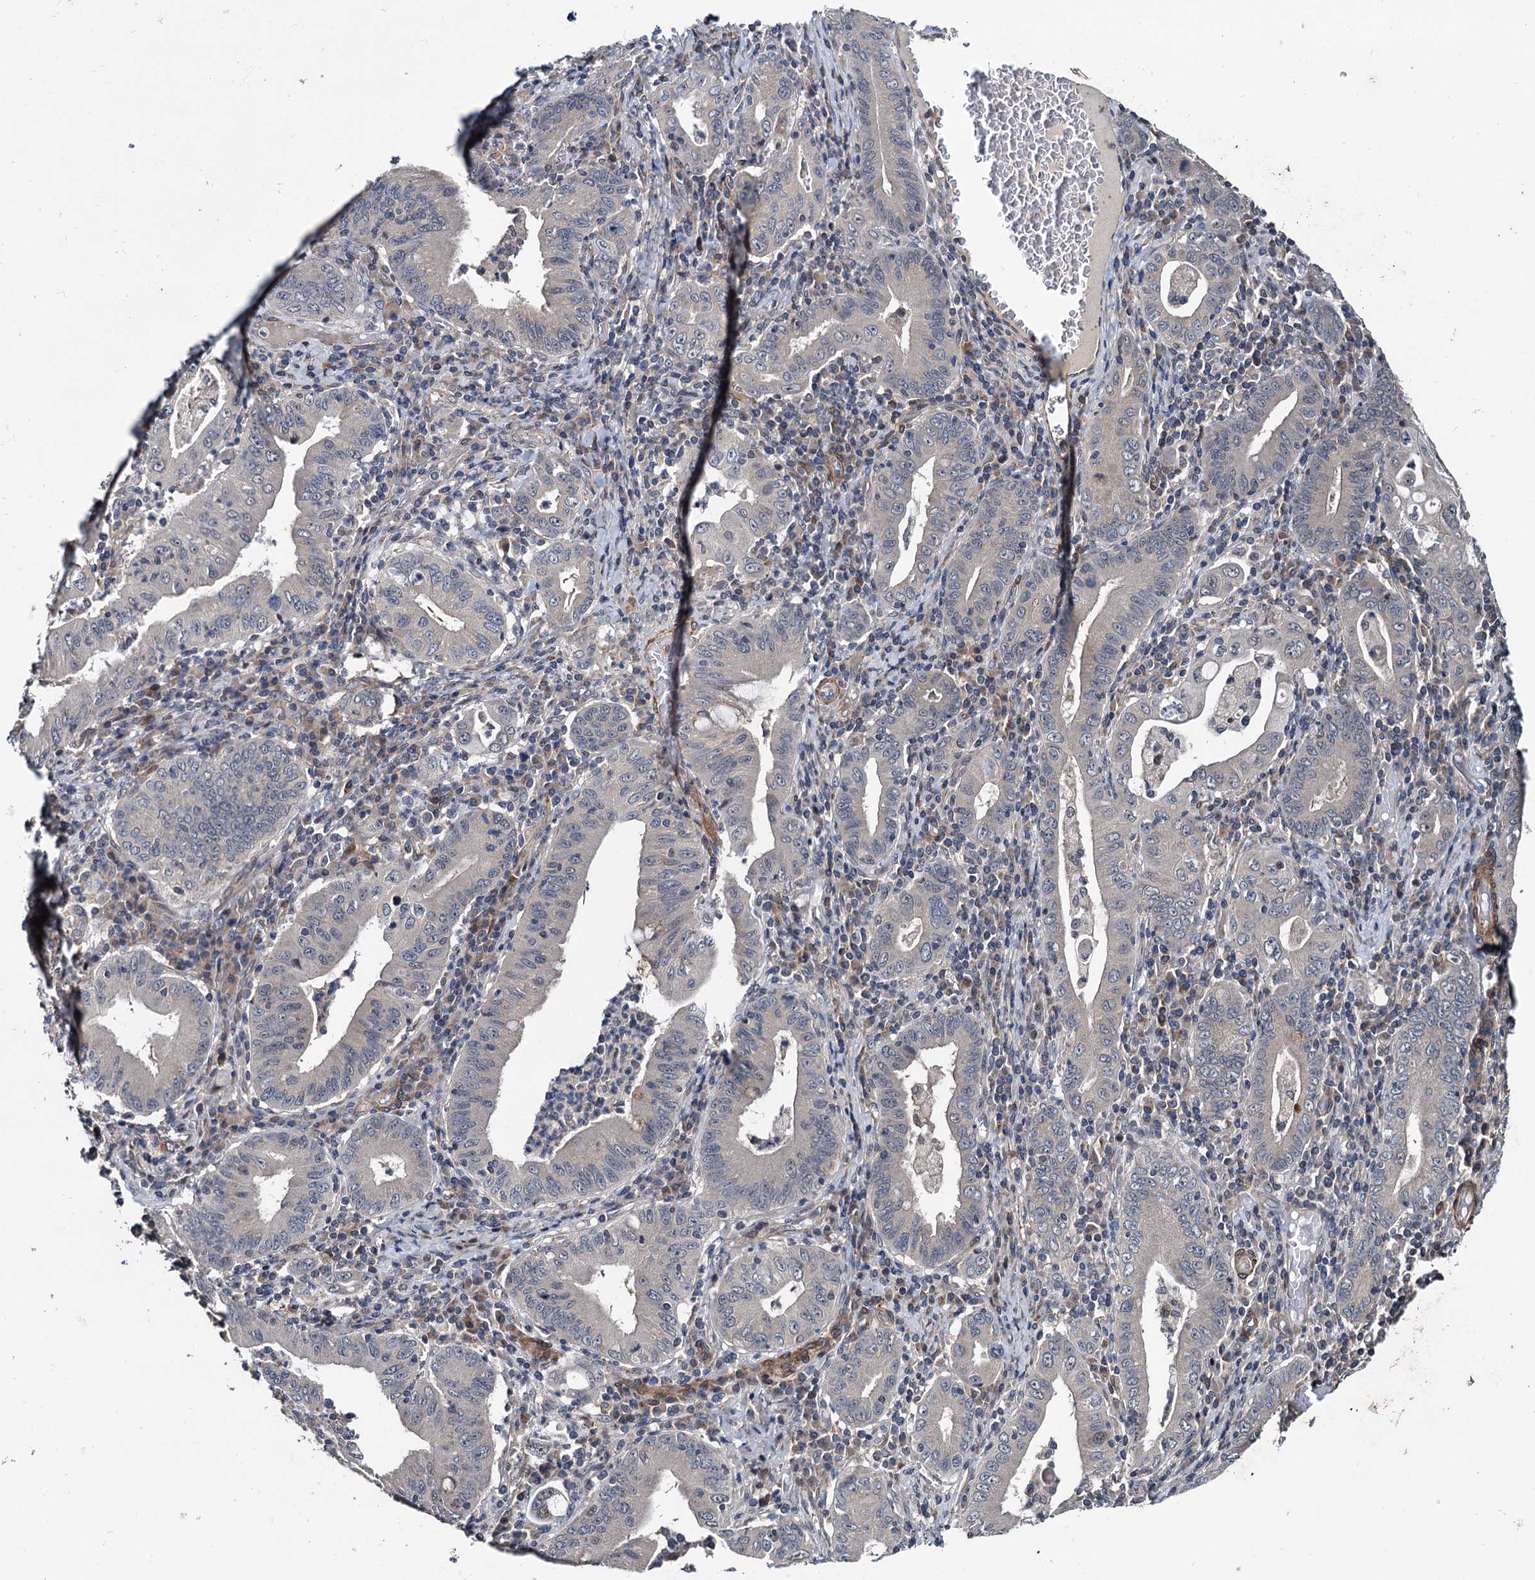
{"staining": {"intensity": "negative", "quantity": "none", "location": "none"}, "tissue": "stomach cancer", "cell_type": "Tumor cells", "image_type": "cancer", "snomed": [{"axis": "morphology", "description": "Normal tissue, NOS"}, {"axis": "morphology", "description": "Adenocarcinoma, NOS"}, {"axis": "topography", "description": "Esophagus"}, {"axis": "topography", "description": "Stomach, upper"}, {"axis": "topography", "description": "Peripheral nerve tissue"}], "caption": "Tumor cells are negative for protein expression in human stomach adenocarcinoma.", "gene": "ARHGAP42", "patient": {"sex": "male", "age": 62}}